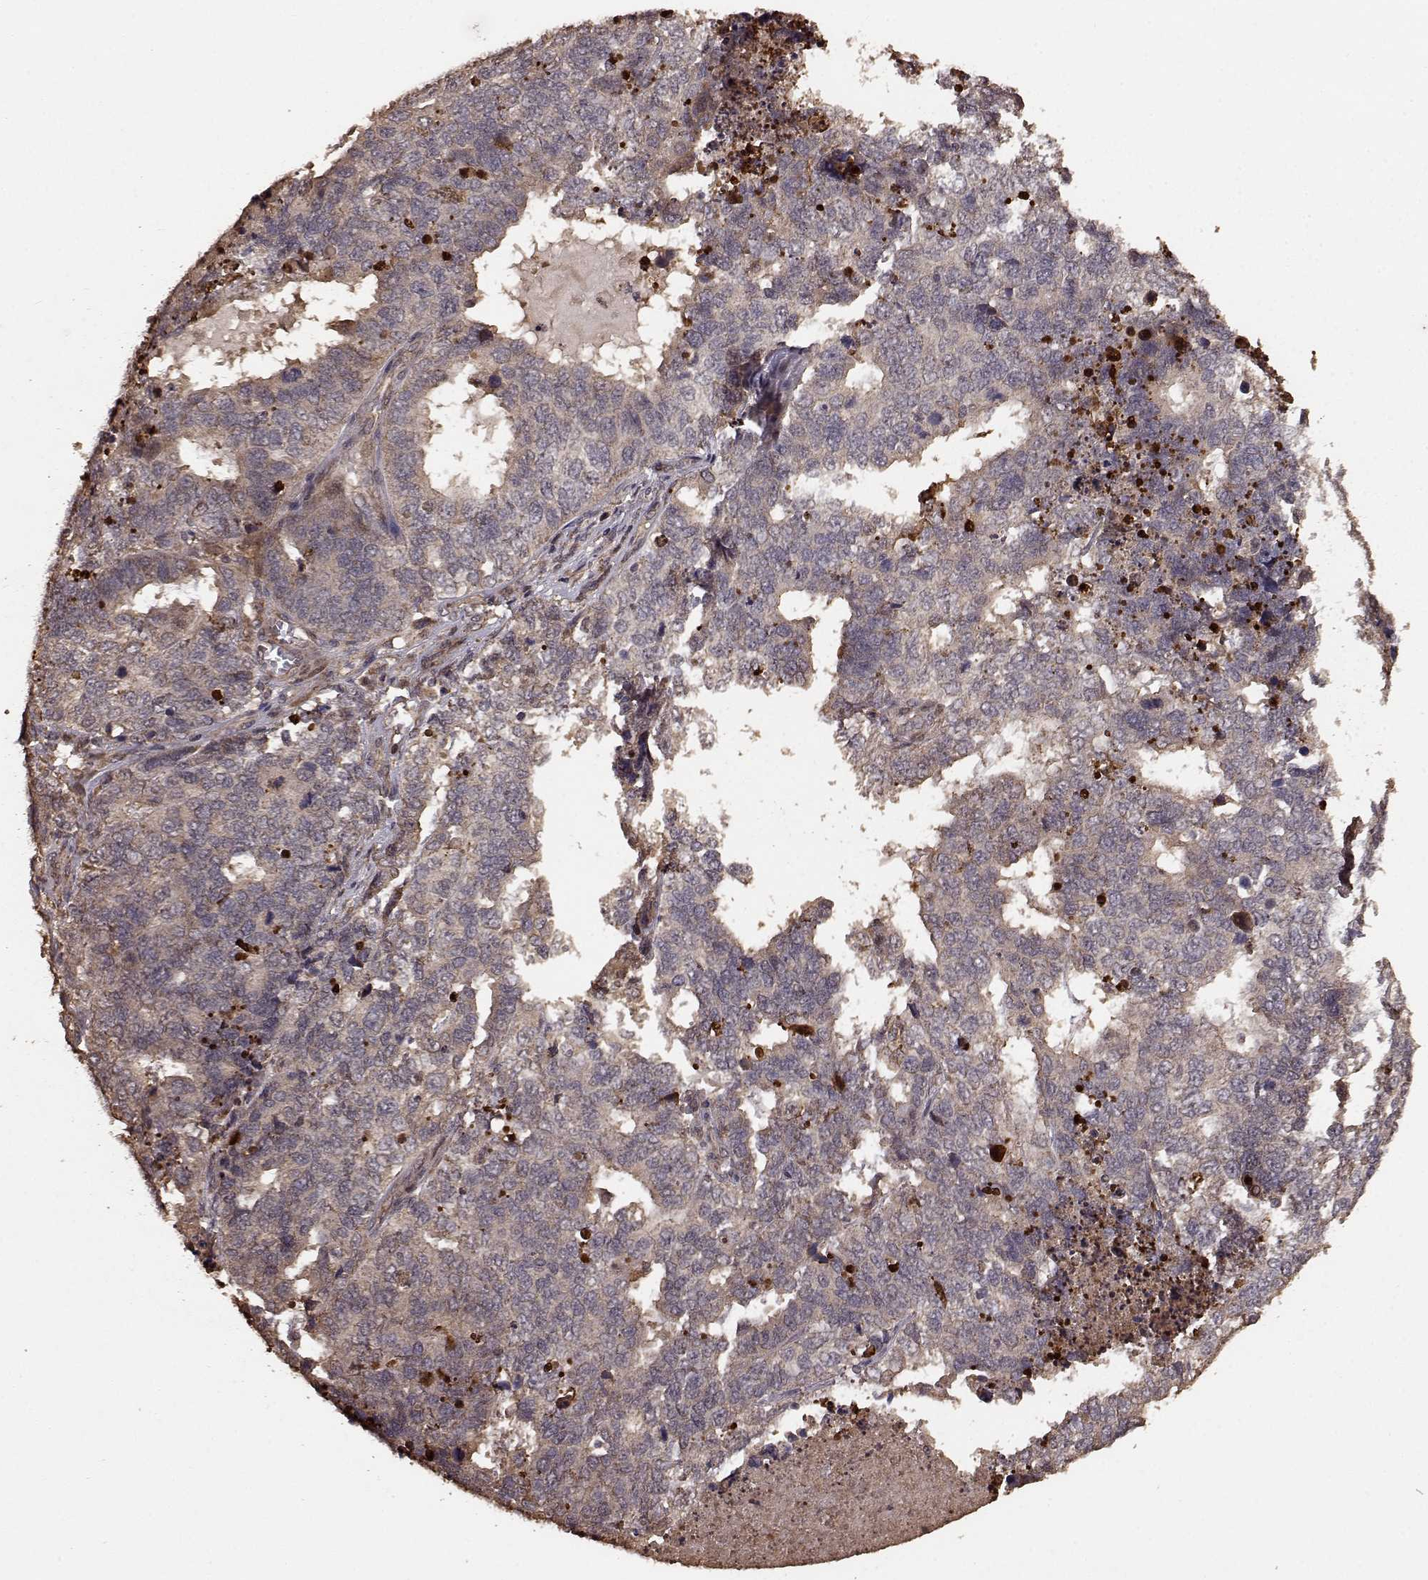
{"staining": {"intensity": "moderate", "quantity": "<25%", "location": "cytoplasmic/membranous"}, "tissue": "cervical cancer", "cell_type": "Tumor cells", "image_type": "cancer", "snomed": [{"axis": "morphology", "description": "Squamous cell carcinoma, NOS"}, {"axis": "topography", "description": "Cervix"}], "caption": "The photomicrograph demonstrates a brown stain indicating the presence of a protein in the cytoplasmic/membranous of tumor cells in squamous cell carcinoma (cervical).", "gene": "USP15", "patient": {"sex": "female", "age": 63}}